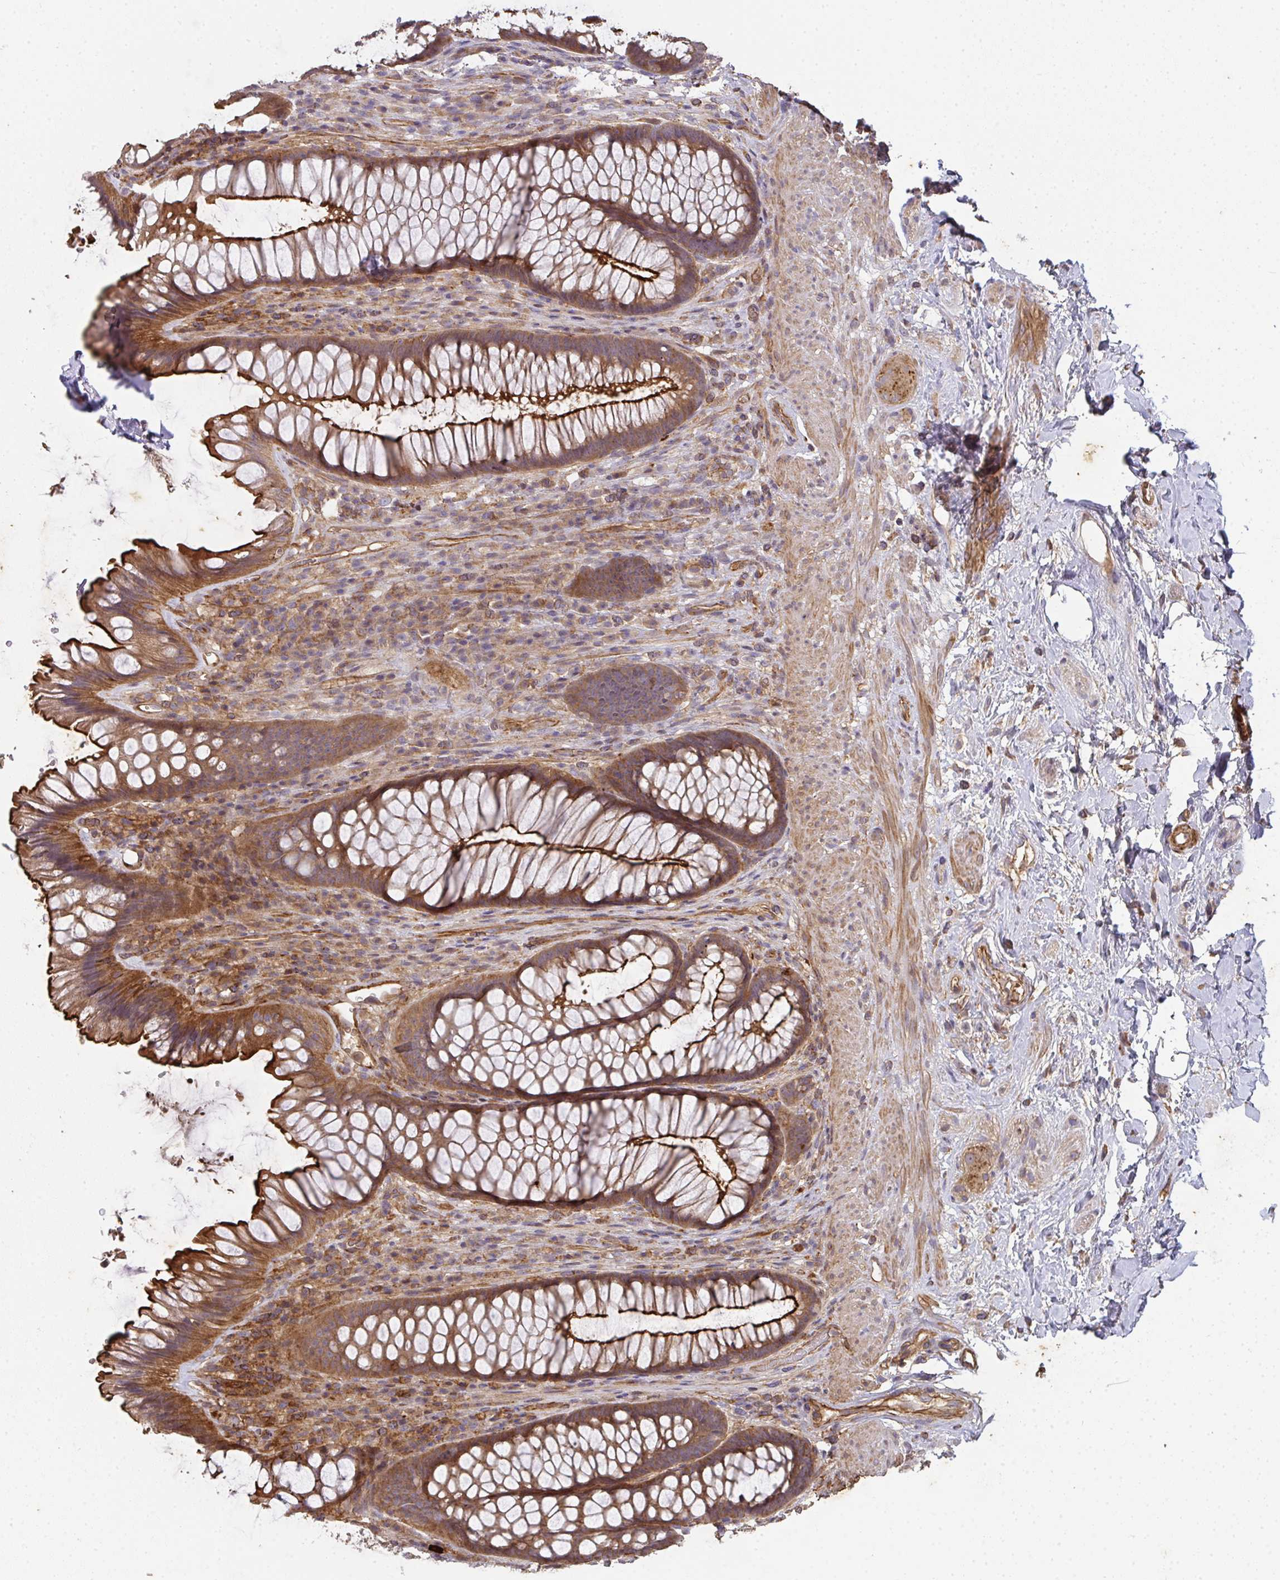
{"staining": {"intensity": "strong", "quantity": ">75%", "location": "cytoplasmic/membranous"}, "tissue": "rectum", "cell_type": "Glandular cells", "image_type": "normal", "snomed": [{"axis": "morphology", "description": "Normal tissue, NOS"}, {"axis": "topography", "description": "Rectum"}], "caption": "Immunohistochemical staining of unremarkable rectum demonstrates strong cytoplasmic/membranous protein expression in approximately >75% of glandular cells.", "gene": "TNMD", "patient": {"sex": "male", "age": 53}}